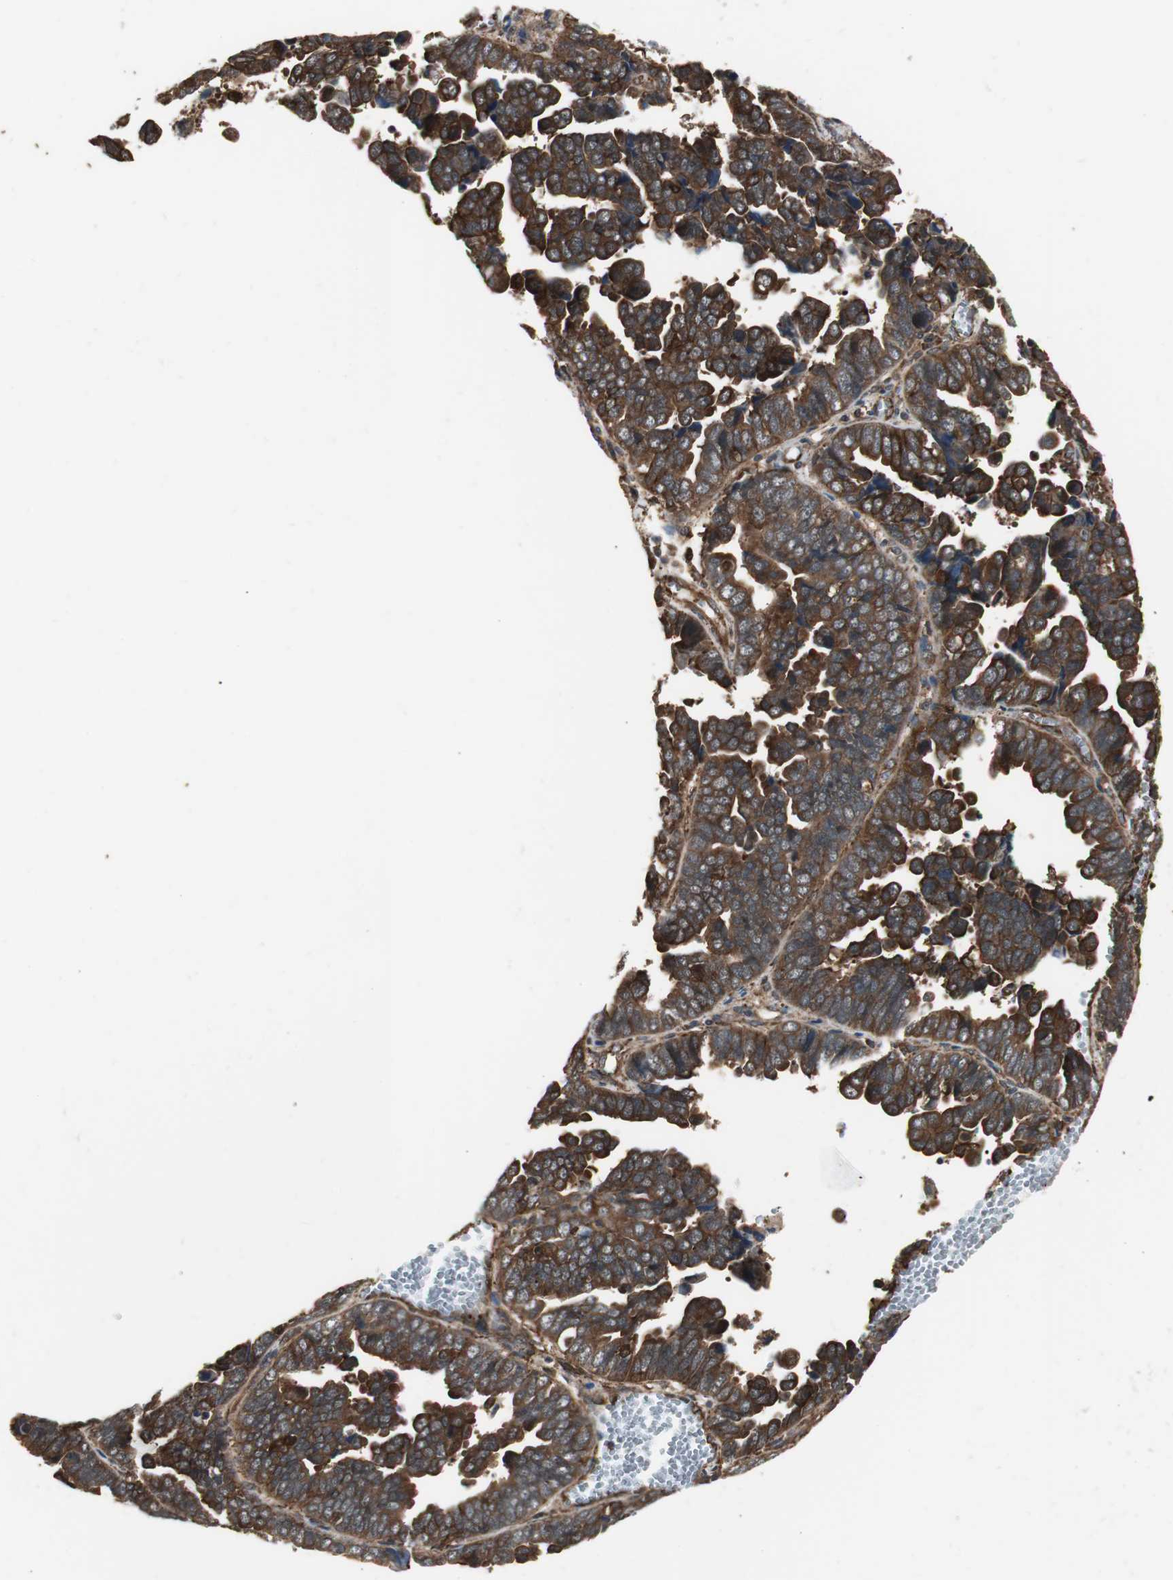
{"staining": {"intensity": "strong", "quantity": ">75%", "location": "cytoplasmic/membranous"}, "tissue": "endometrial cancer", "cell_type": "Tumor cells", "image_type": "cancer", "snomed": [{"axis": "morphology", "description": "Adenocarcinoma, NOS"}, {"axis": "topography", "description": "Endometrium"}], "caption": "The photomicrograph shows immunohistochemical staining of endometrial cancer (adenocarcinoma). There is strong cytoplasmic/membranous staining is seen in approximately >75% of tumor cells.", "gene": "PTPN11", "patient": {"sex": "female", "age": 75}}